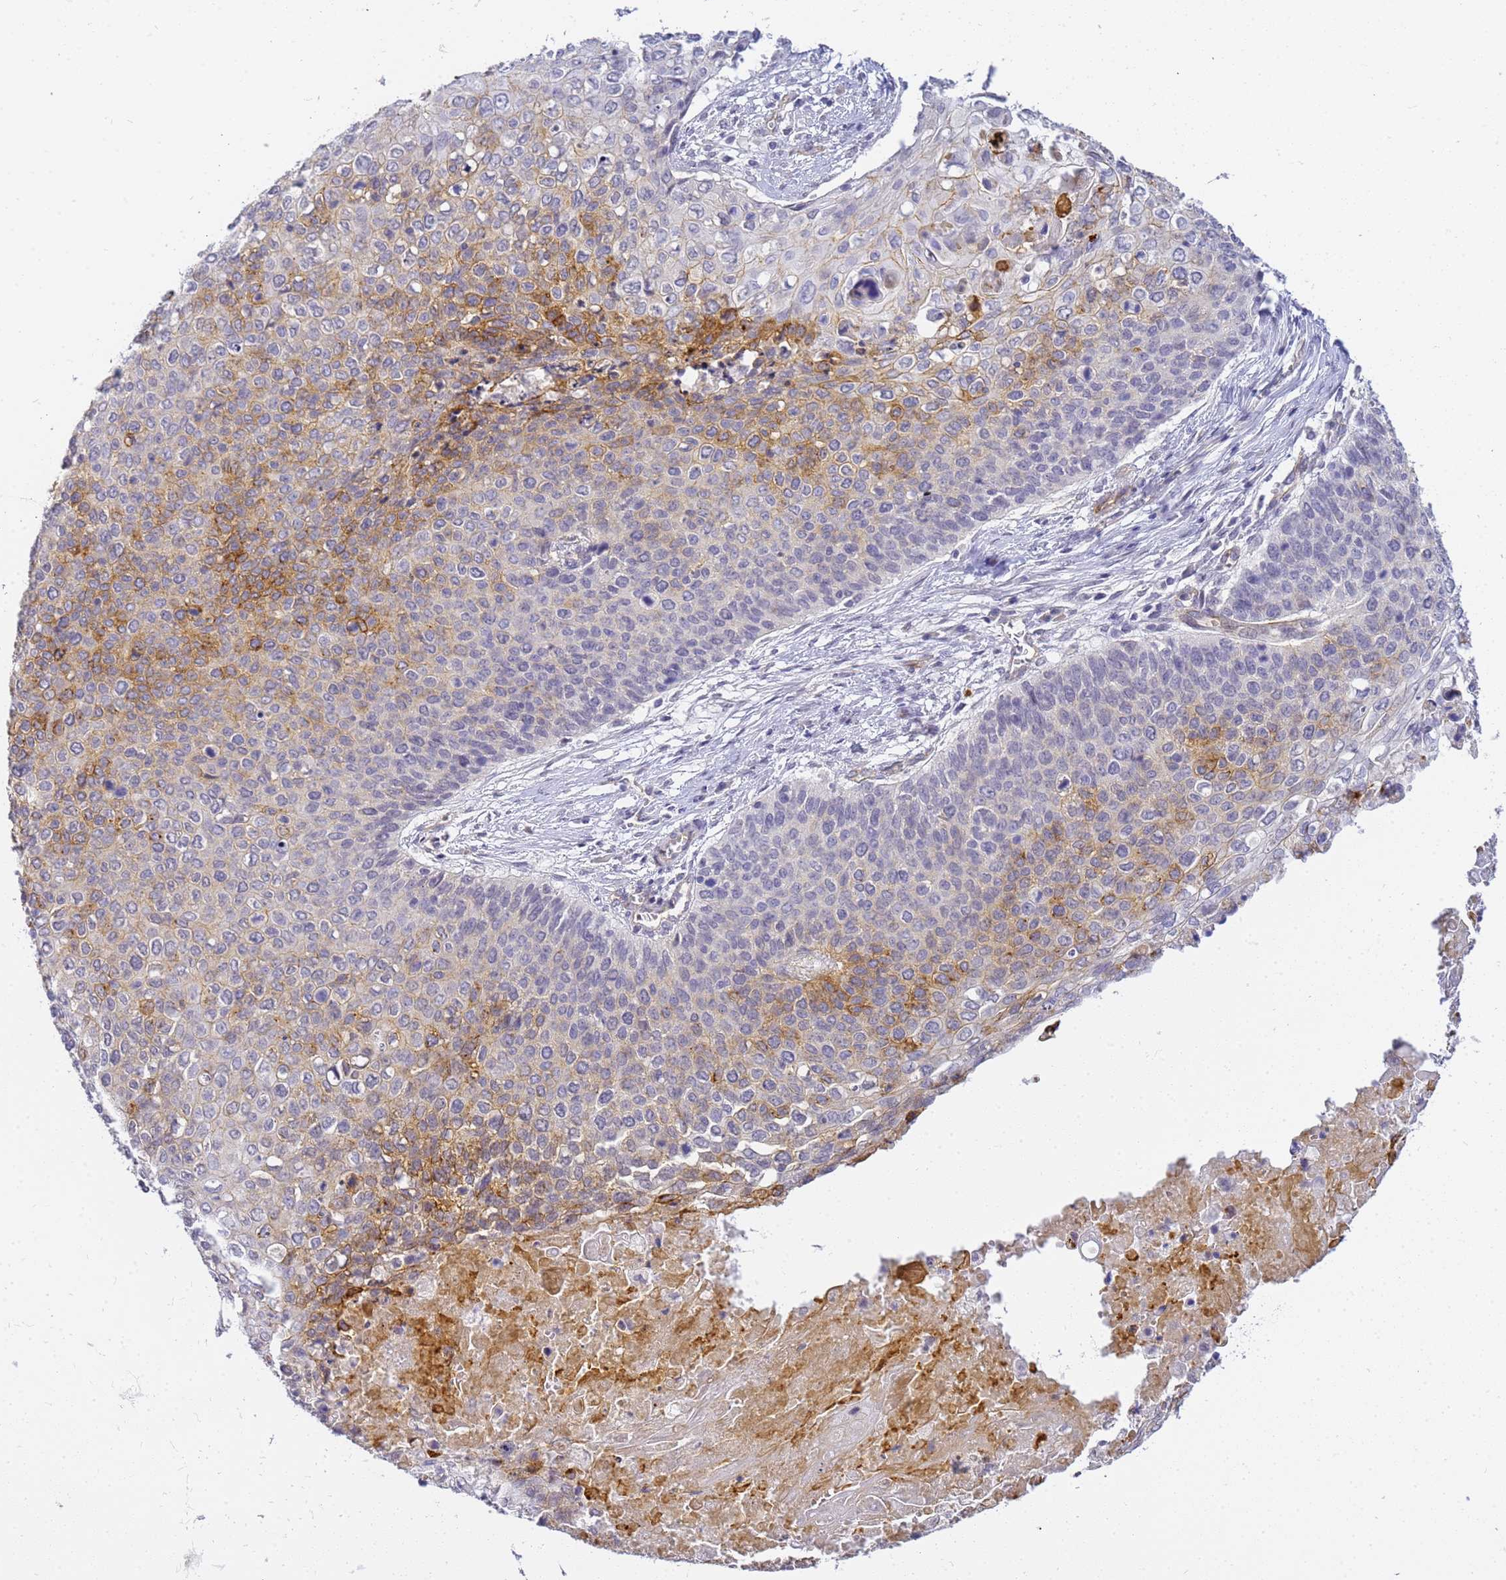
{"staining": {"intensity": "moderate", "quantity": "<25%", "location": "cytoplasmic/membranous"}, "tissue": "cervical cancer", "cell_type": "Tumor cells", "image_type": "cancer", "snomed": [{"axis": "morphology", "description": "Squamous cell carcinoma, NOS"}, {"axis": "topography", "description": "Cervix"}], "caption": "High-power microscopy captured an immunohistochemistry image of cervical cancer (squamous cell carcinoma), revealing moderate cytoplasmic/membranous expression in approximately <25% of tumor cells.", "gene": "GON4L", "patient": {"sex": "female", "age": 39}}